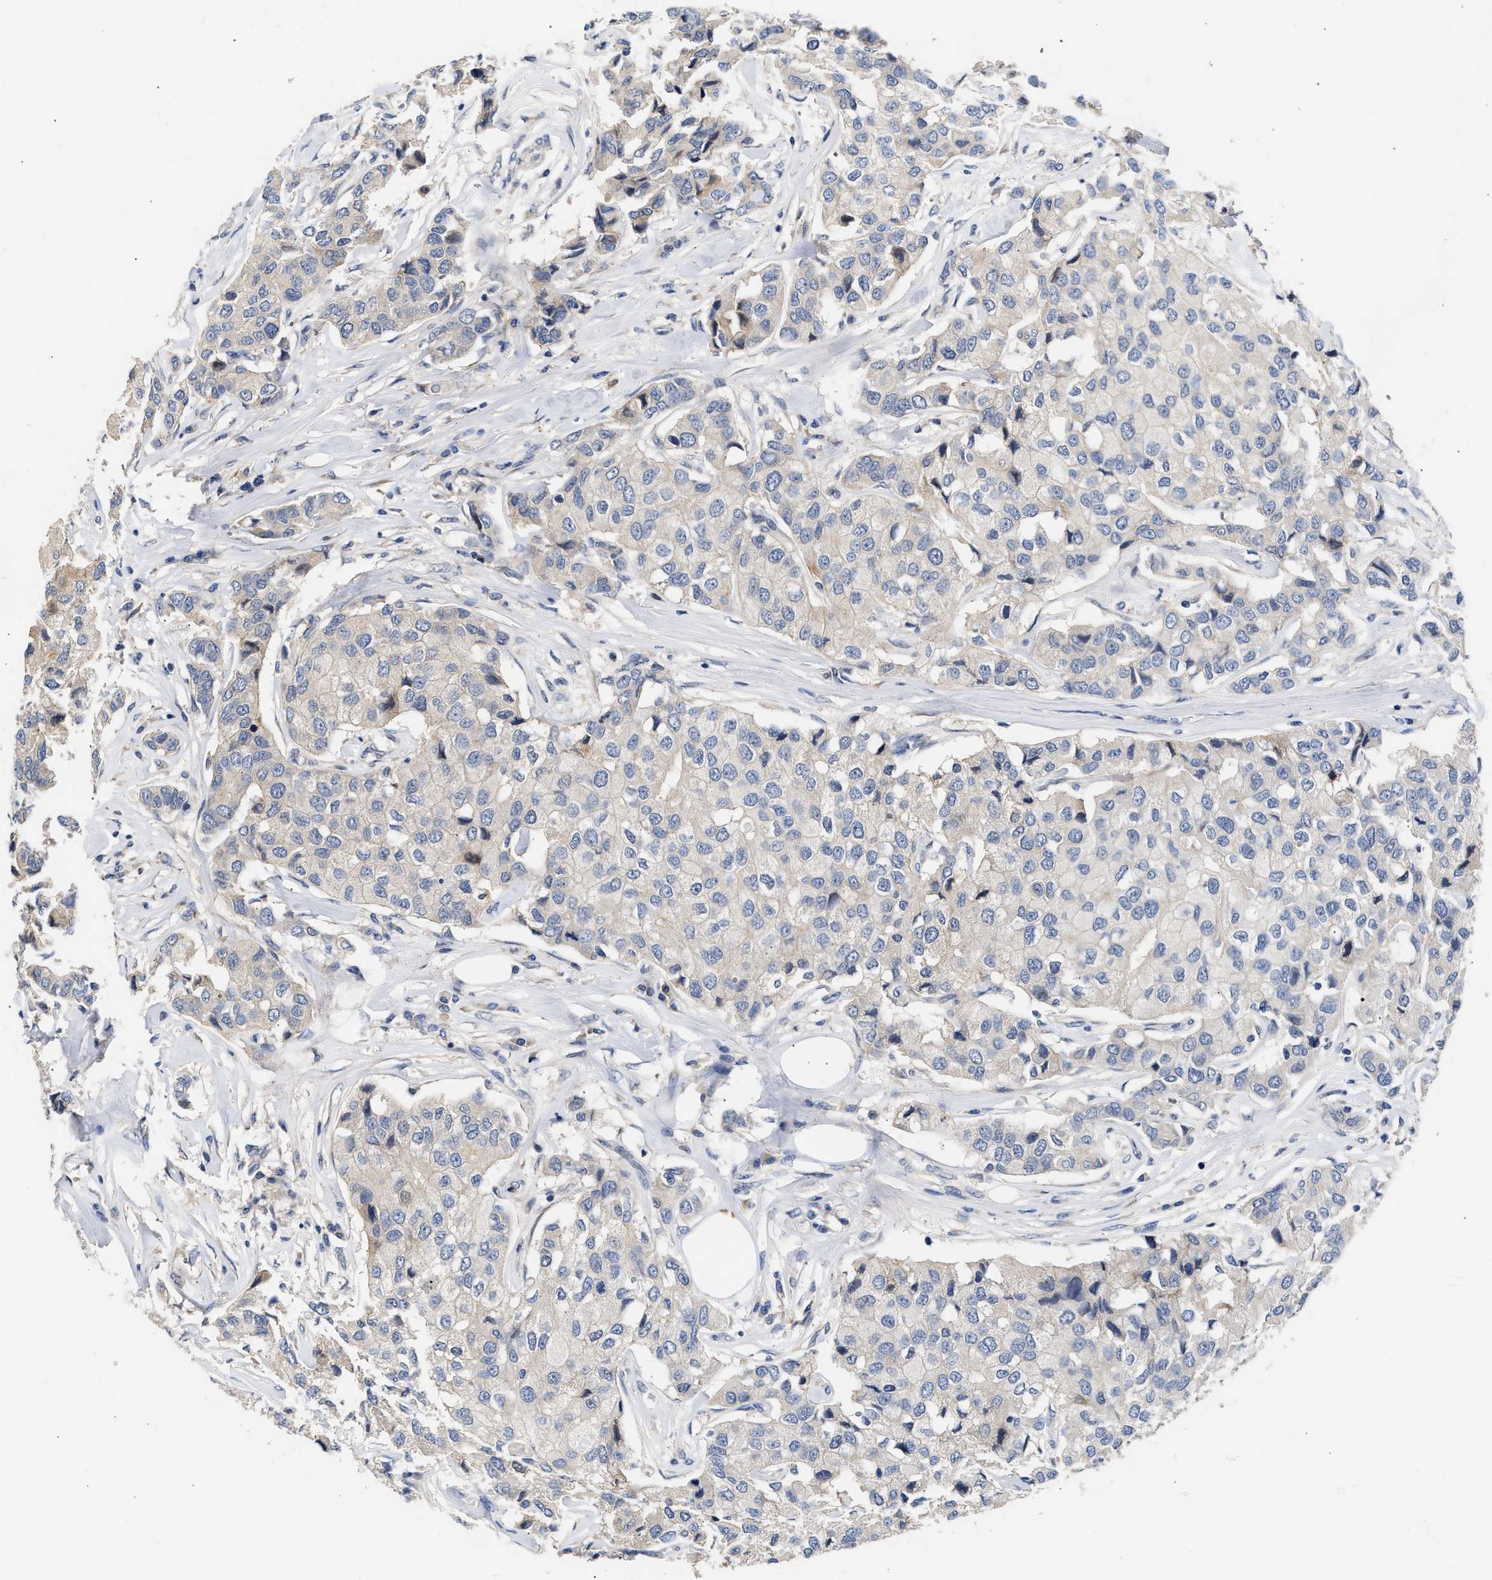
{"staining": {"intensity": "negative", "quantity": "none", "location": "none"}, "tissue": "breast cancer", "cell_type": "Tumor cells", "image_type": "cancer", "snomed": [{"axis": "morphology", "description": "Duct carcinoma"}, {"axis": "topography", "description": "Breast"}], "caption": "Tumor cells show no significant positivity in intraductal carcinoma (breast).", "gene": "KASH5", "patient": {"sex": "female", "age": 80}}